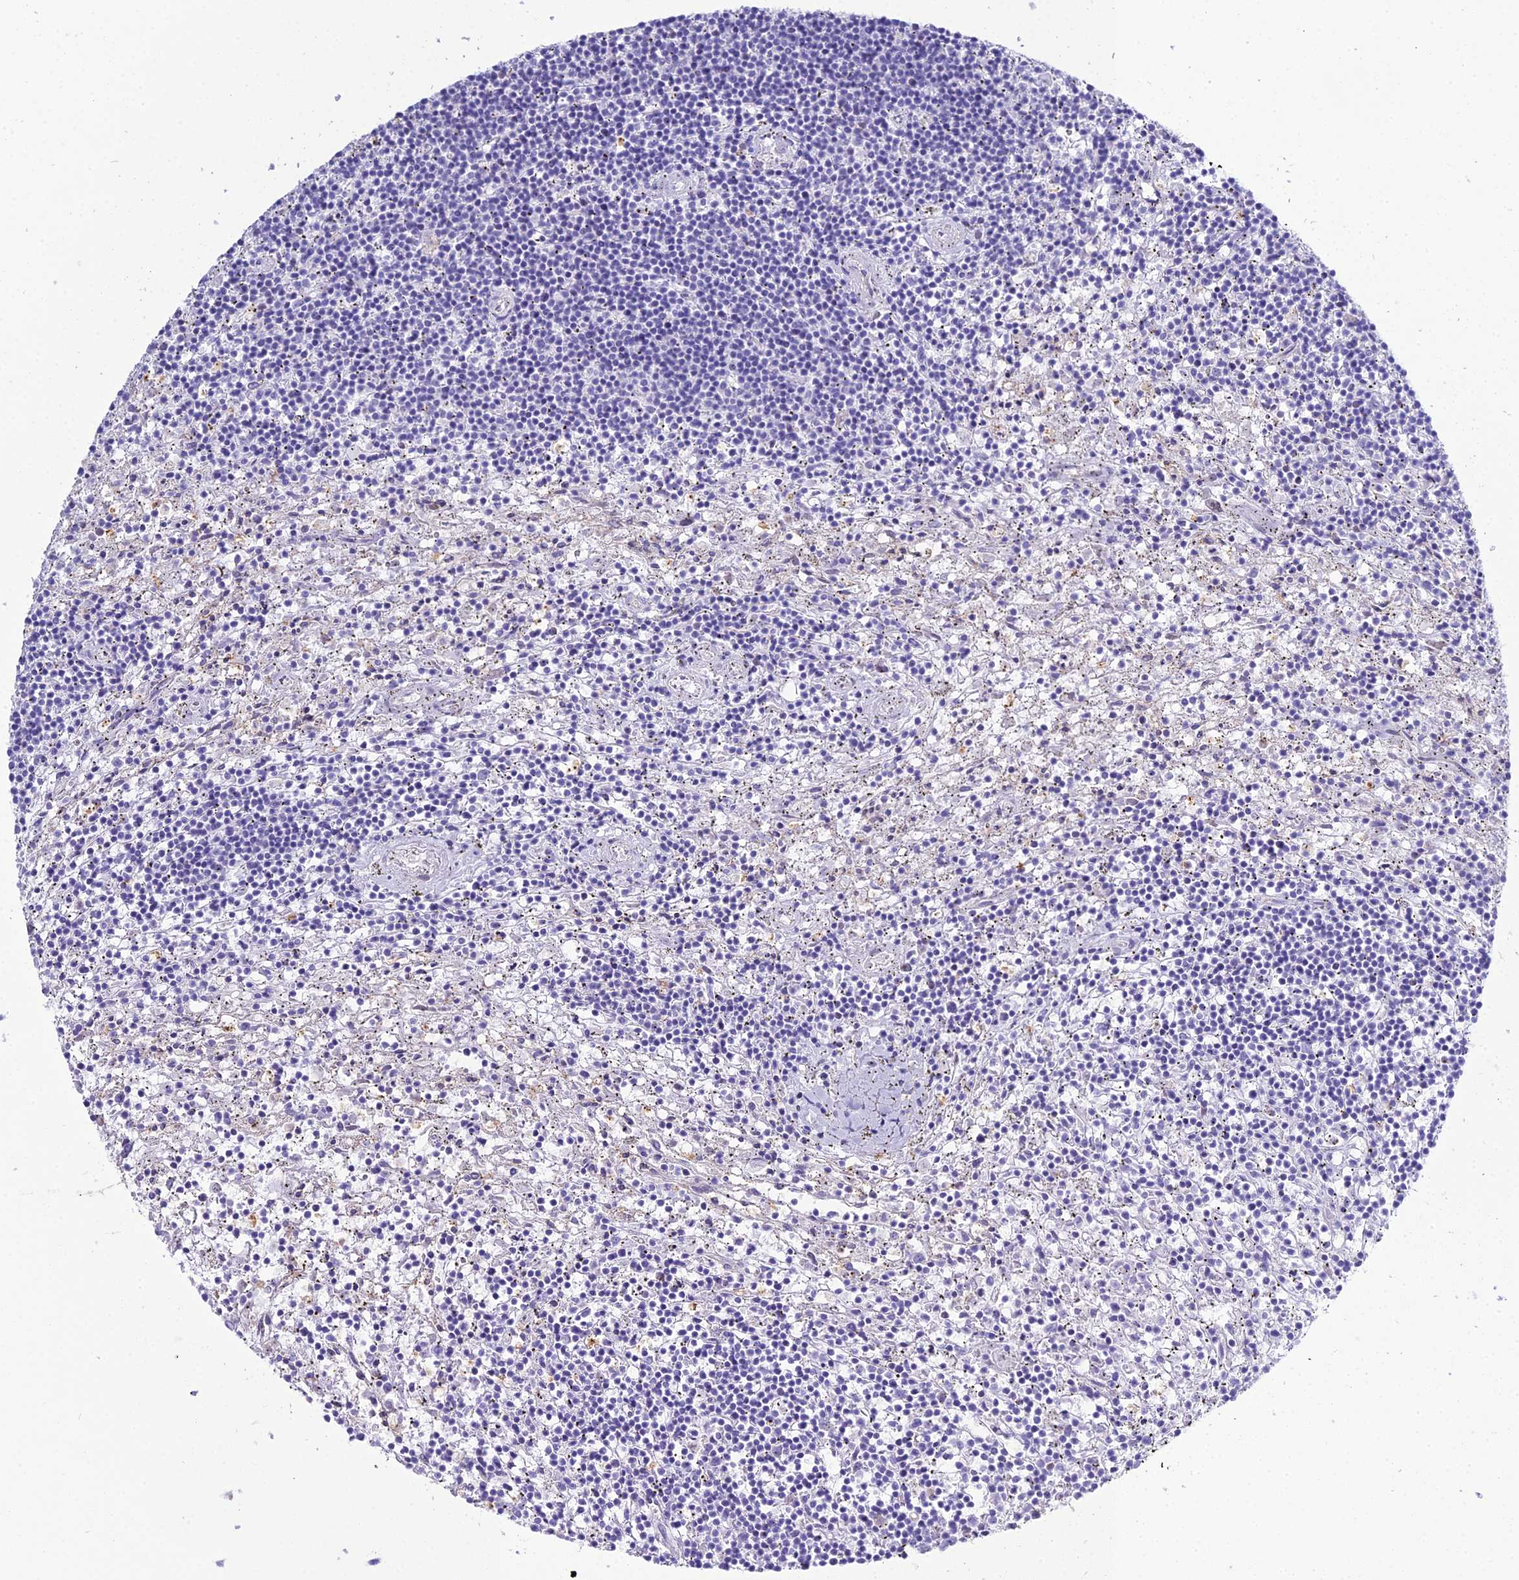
{"staining": {"intensity": "negative", "quantity": "none", "location": "none"}, "tissue": "lymphoma", "cell_type": "Tumor cells", "image_type": "cancer", "snomed": [{"axis": "morphology", "description": "Malignant lymphoma, non-Hodgkin's type, Low grade"}, {"axis": "topography", "description": "Spleen"}], "caption": "Immunohistochemistry micrograph of neoplastic tissue: malignant lymphoma, non-Hodgkin's type (low-grade) stained with DAB reveals no significant protein staining in tumor cells.", "gene": "OR1Q1", "patient": {"sex": "male", "age": 76}}